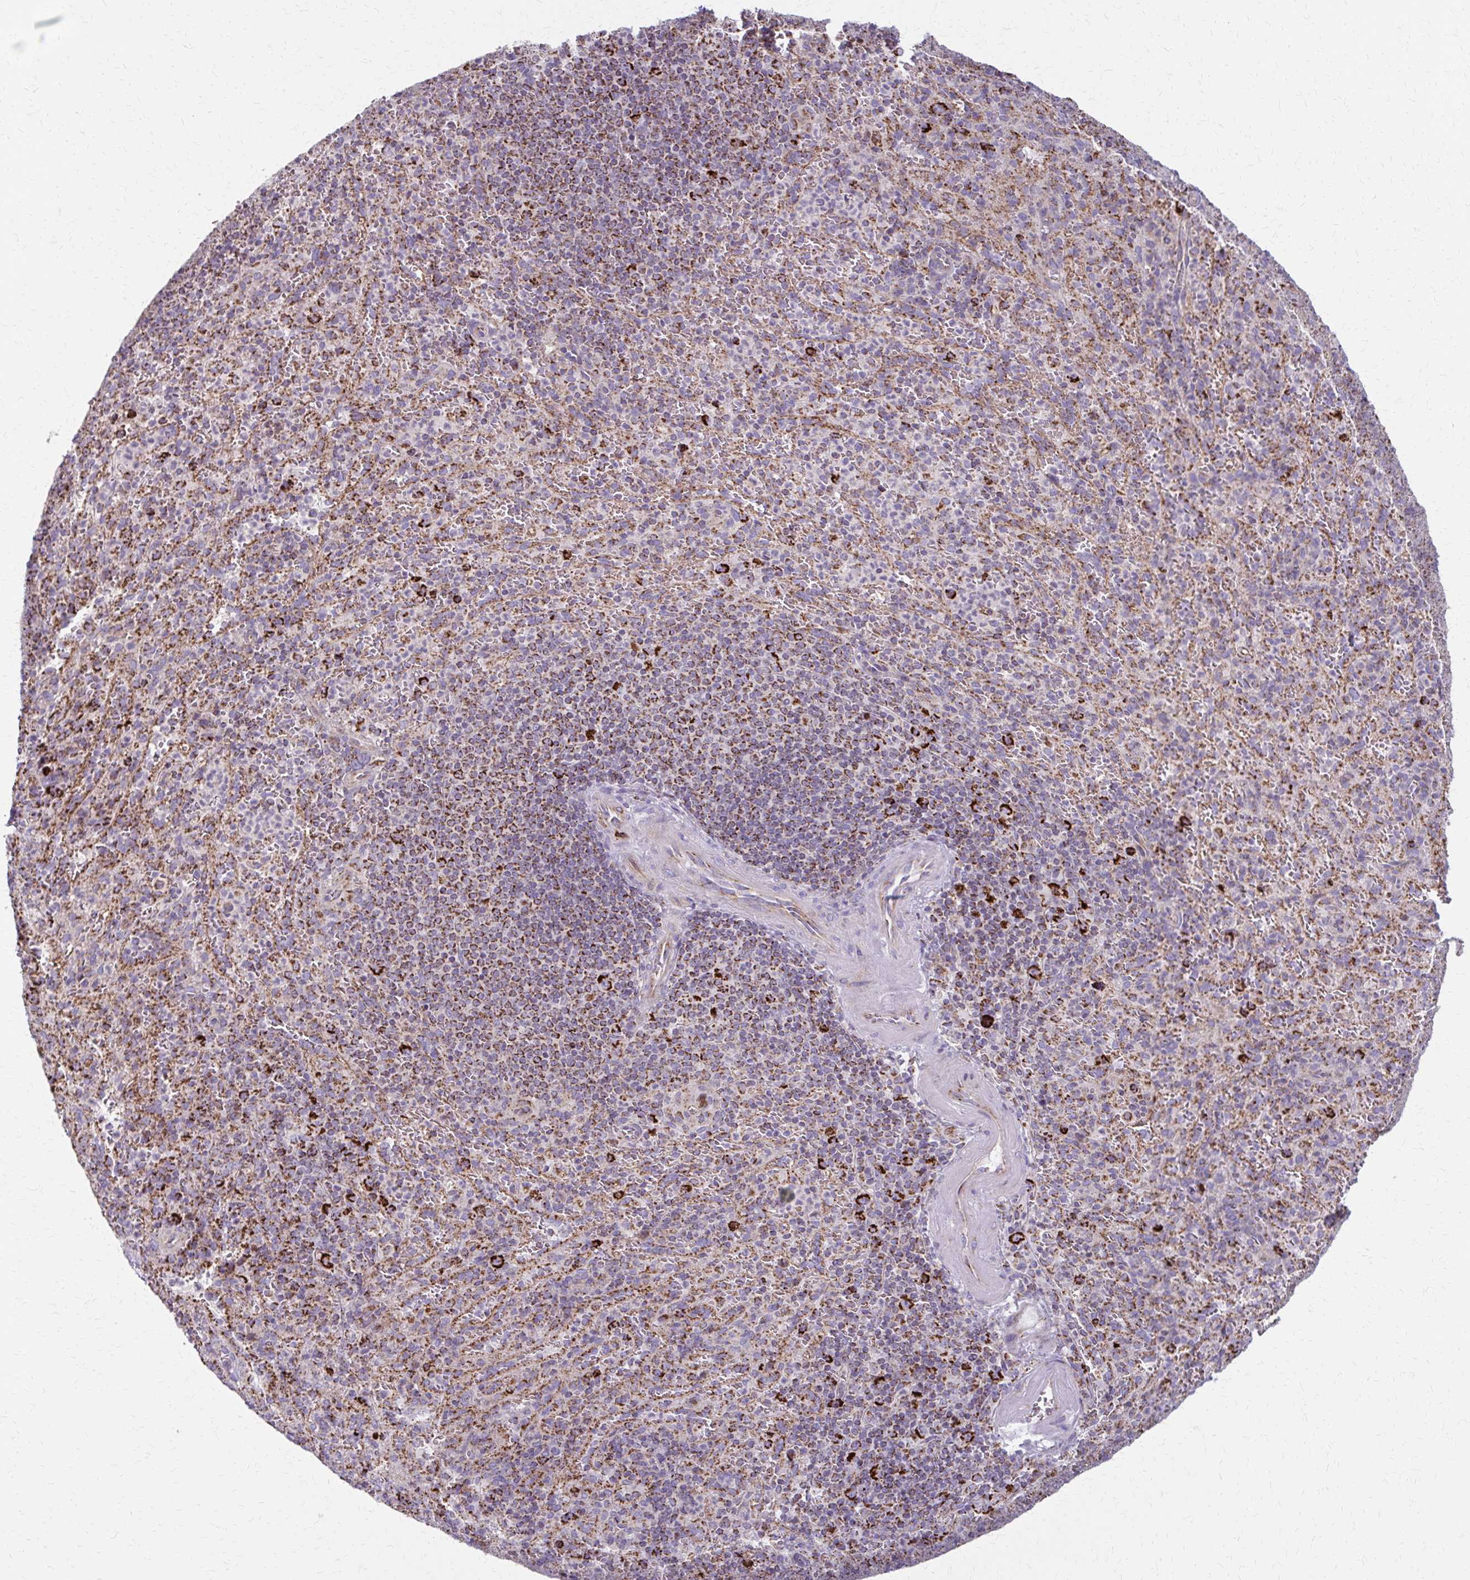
{"staining": {"intensity": "strong", "quantity": "25%-75%", "location": "cytoplasmic/membranous"}, "tissue": "spleen", "cell_type": "Cells in red pulp", "image_type": "normal", "snomed": [{"axis": "morphology", "description": "Normal tissue, NOS"}, {"axis": "topography", "description": "Spleen"}], "caption": "Cells in red pulp show high levels of strong cytoplasmic/membranous expression in approximately 25%-75% of cells in unremarkable human spleen.", "gene": "TVP23A", "patient": {"sex": "male", "age": 57}}